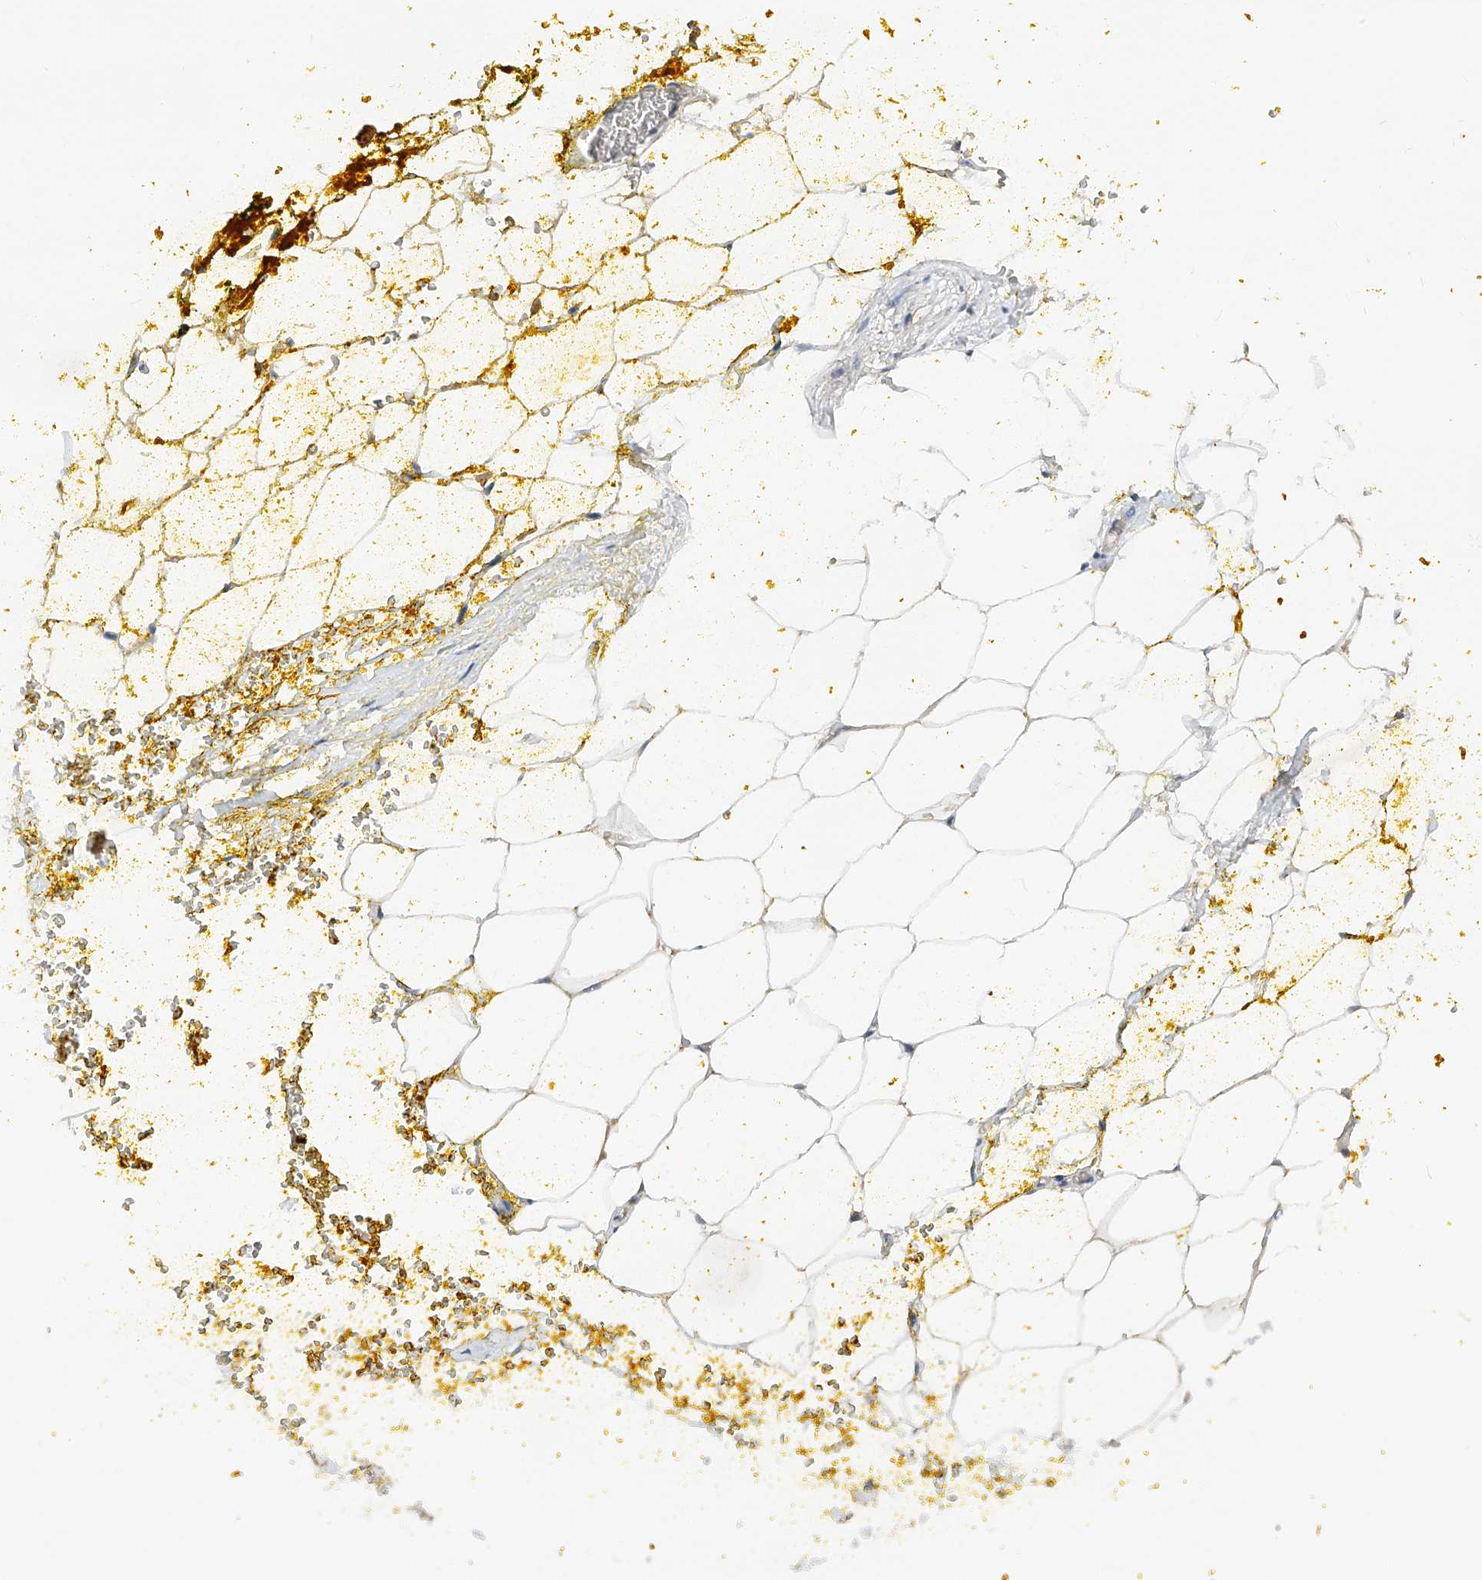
{"staining": {"intensity": "negative", "quantity": "none", "location": "none"}, "tissue": "adipose tissue", "cell_type": "Adipocytes", "image_type": "normal", "snomed": [{"axis": "morphology", "description": "Normal tissue, NOS"}, {"axis": "morphology", "description": "Adenocarcinoma, Low grade"}, {"axis": "topography", "description": "Prostate"}, {"axis": "topography", "description": "Peripheral nerve tissue"}], "caption": "The histopathology image exhibits no staining of adipocytes in benign adipose tissue. (Immunohistochemistry (ihc), brightfield microscopy, high magnification).", "gene": "GPC4", "patient": {"sex": "male", "age": 63}}